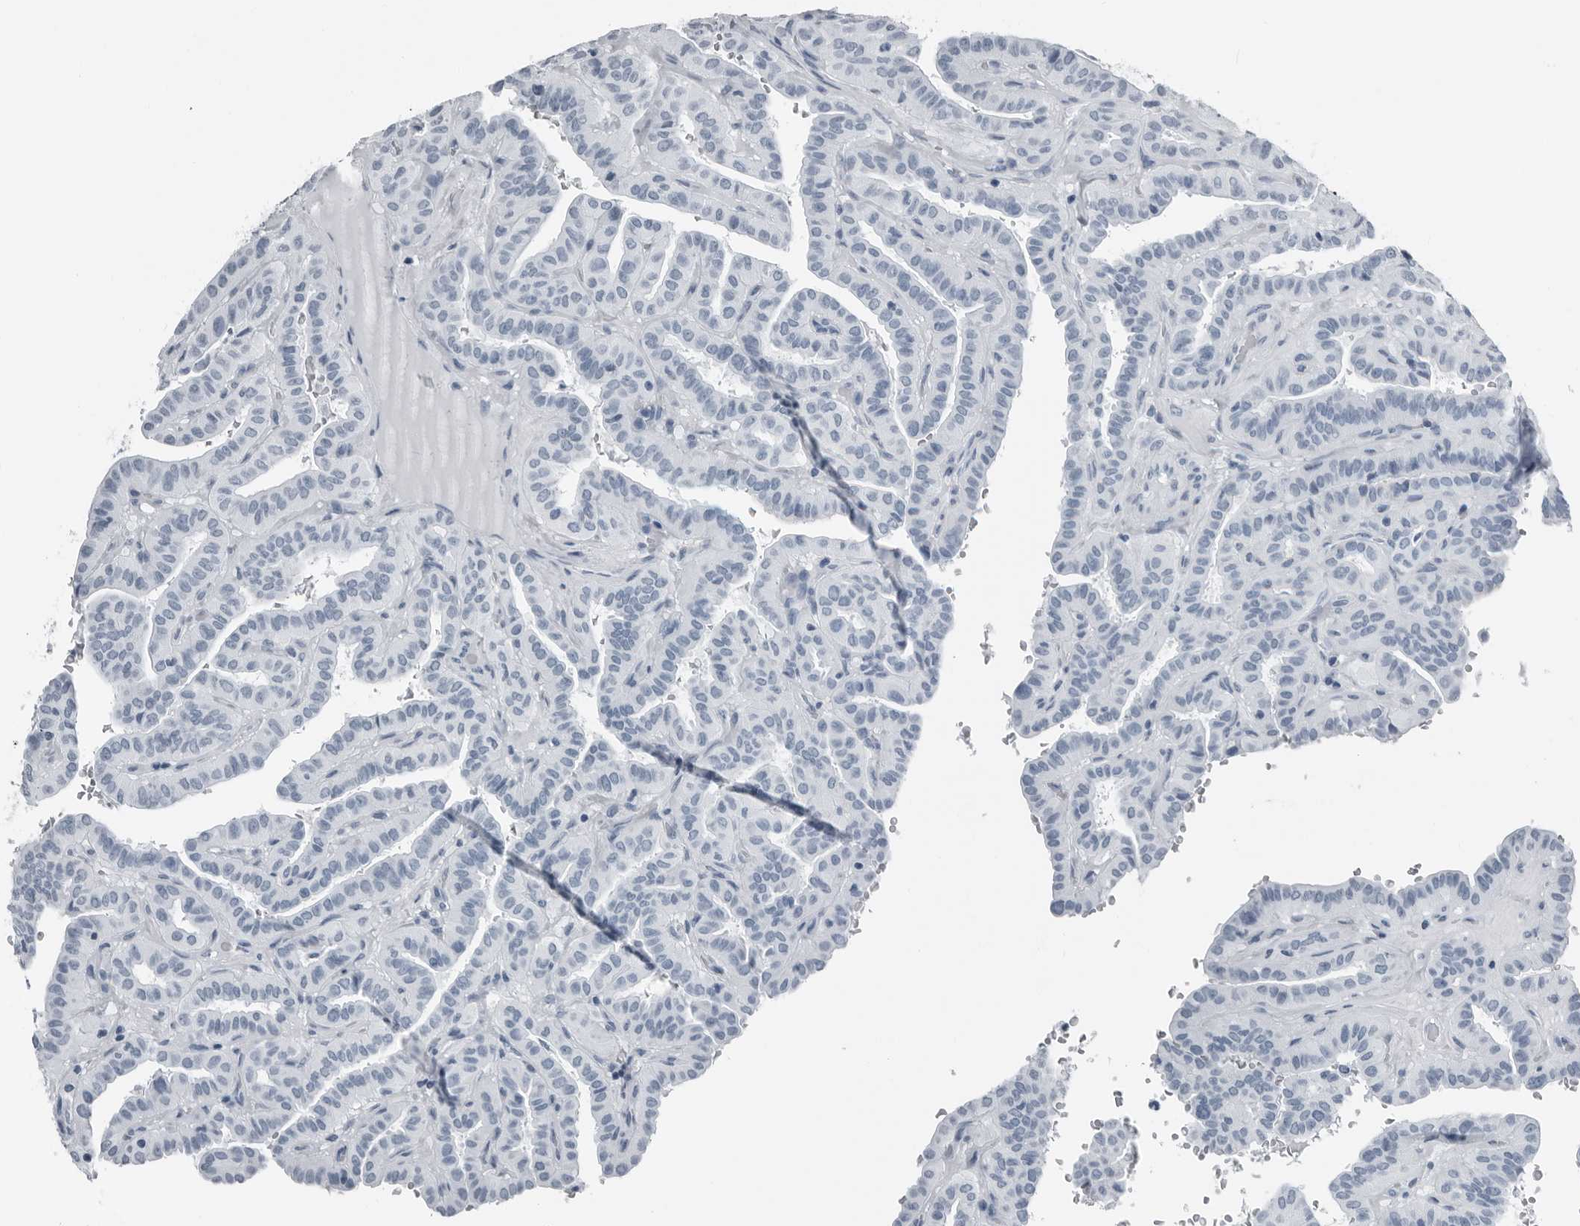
{"staining": {"intensity": "negative", "quantity": "none", "location": "none"}, "tissue": "thyroid cancer", "cell_type": "Tumor cells", "image_type": "cancer", "snomed": [{"axis": "morphology", "description": "Papillary adenocarcinoma, NOS"}, {"axis": "topography", "description": "Thyroid gland"}], "caption": "The histopathology image demonstrates no staining of tumor cells in papillary adenocarcinoma (thyroid).", "gene": "PRSS1", "patient": {"sex": "male", "age": 77}}